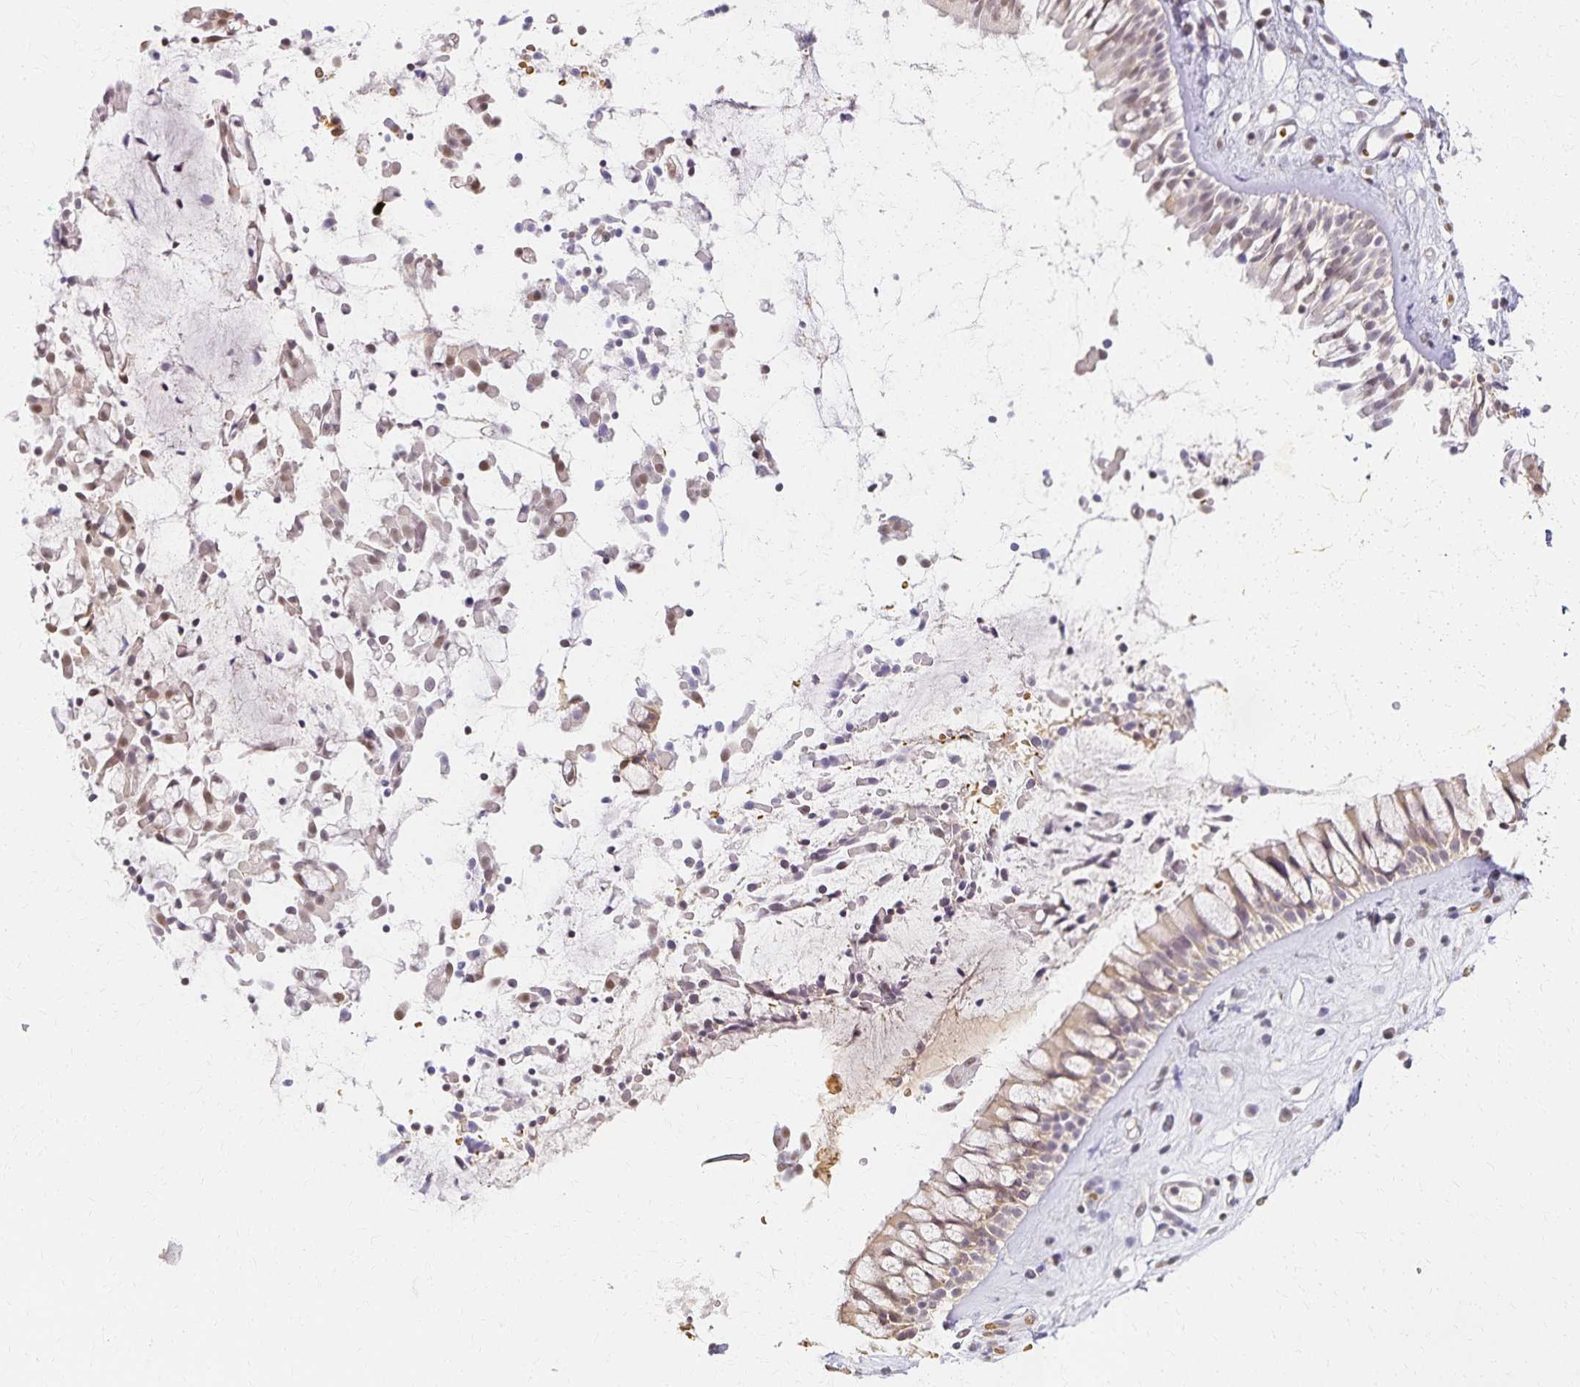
{"staining": {"intensity": "weak", "quantity": "25%-75%", "location": "cytoplasmic/membranous"}, "tissue": "nasopharynx", "cell_type": "Respiratory epithelial cells", "image_type": "normal", "snomed": [{"axis": "morphology", "description": "Normal tissue, NOS"}, {"axis": "topography", "description": "Nasopharynx"}], "caption": "Protein expression analysis of unremarkable nasopharynx demonstrates weak cytoplasmic/membranous staining in approximately 25%-75% of respiratory epithelial cells. (DAB IHC with brightfield microscopy, high magnification).", "gene": "AZGP1", "patient": {"sex": "male", "age": 32}}